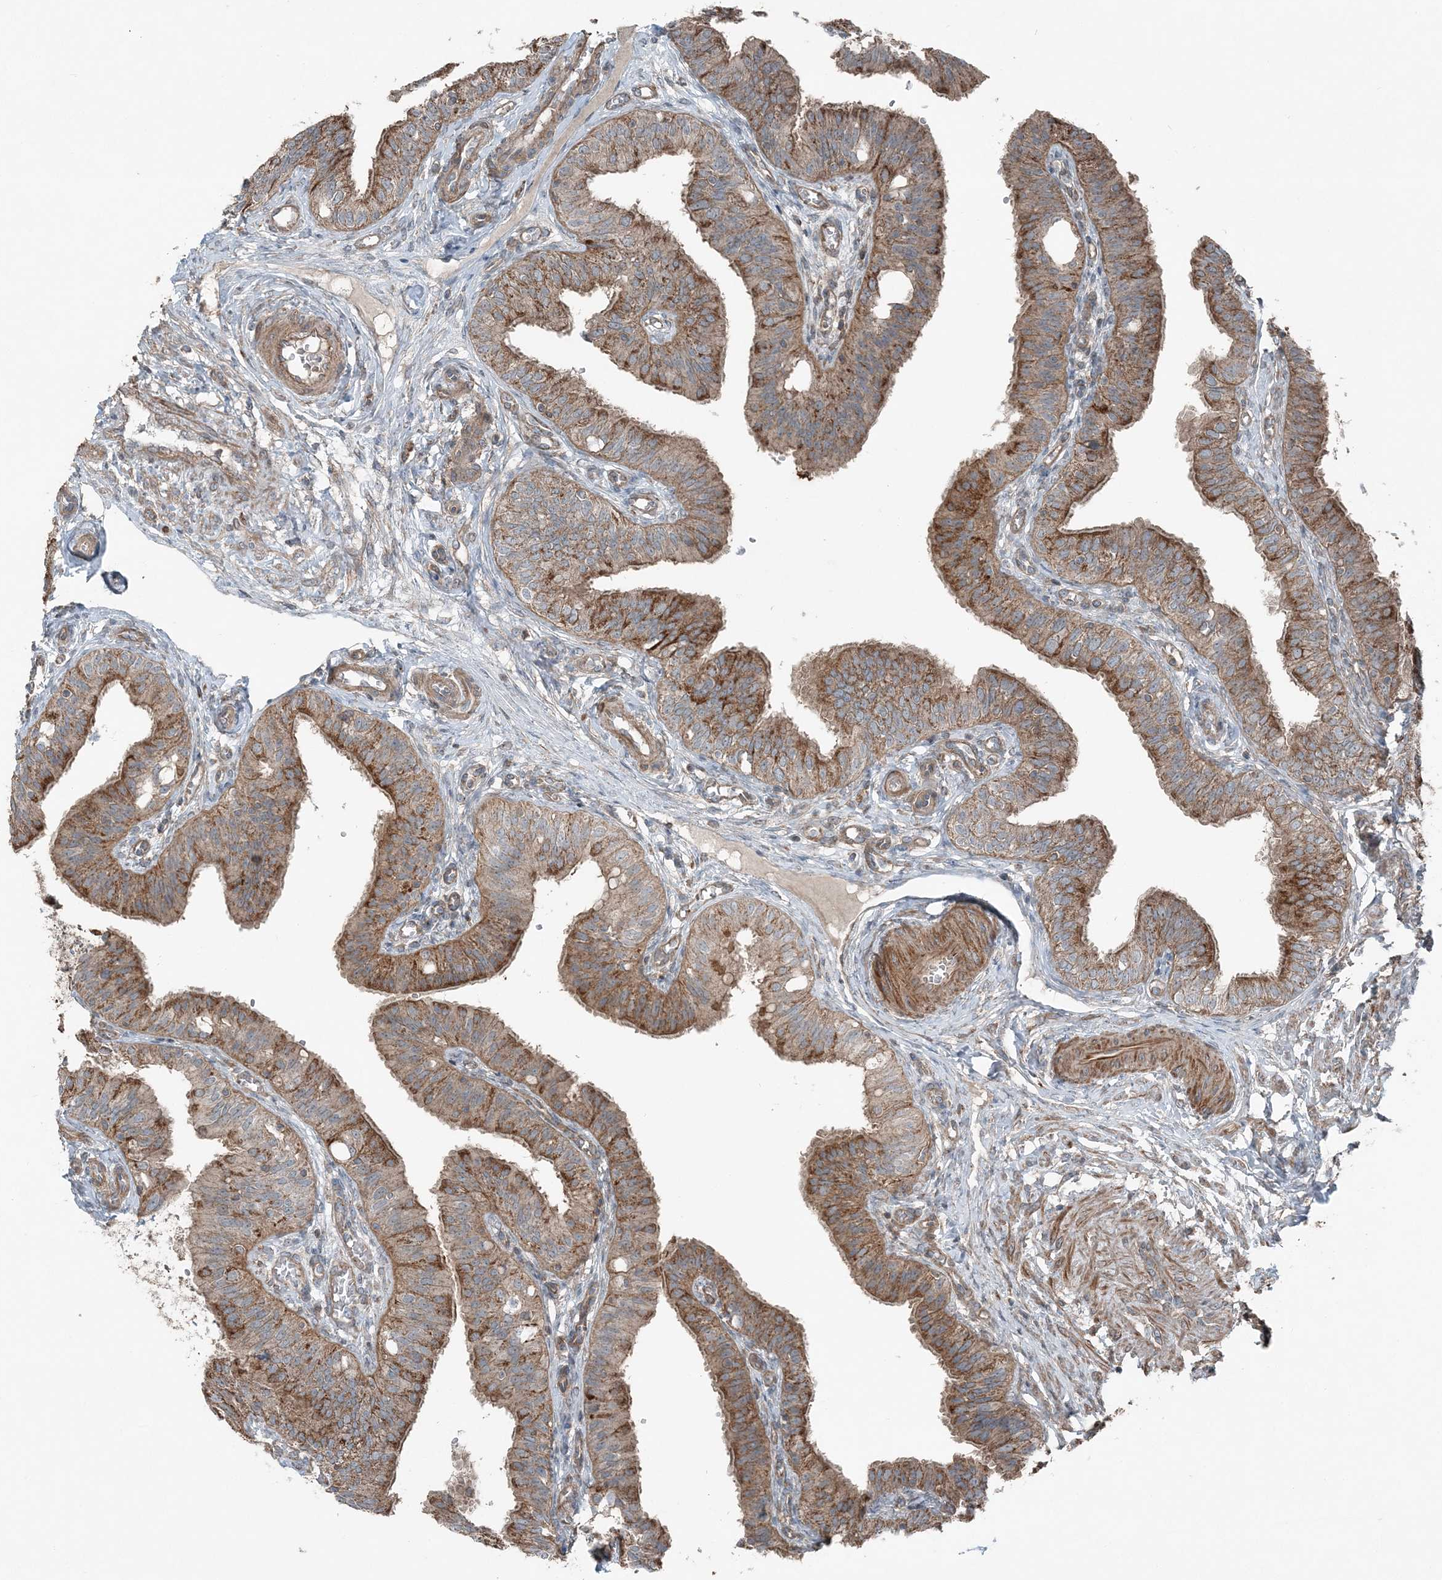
{"staining": {"intensity": "moderate", "quantity": ">75%", "location": "cytoplasmic/membranous"}, "tissue": "fallopian tube", "cell_type": "Glandular cells", "image_type": "normal", "snomed": [{"axis": "morphology", "description": "Normal tissue, NOS"}, {"axis": "topography", "description": "Fallopian tube"}, {"axis": "topography", "description": "Ovary"}], "caption": "Brown immunohistochemical staining in normal fallopian tube reveals moderate cytoplasmic/membranous positivity in approximately >75% of glandular cells.", "gene": "KY", "patient": {"sex": "female", "age": 42}}